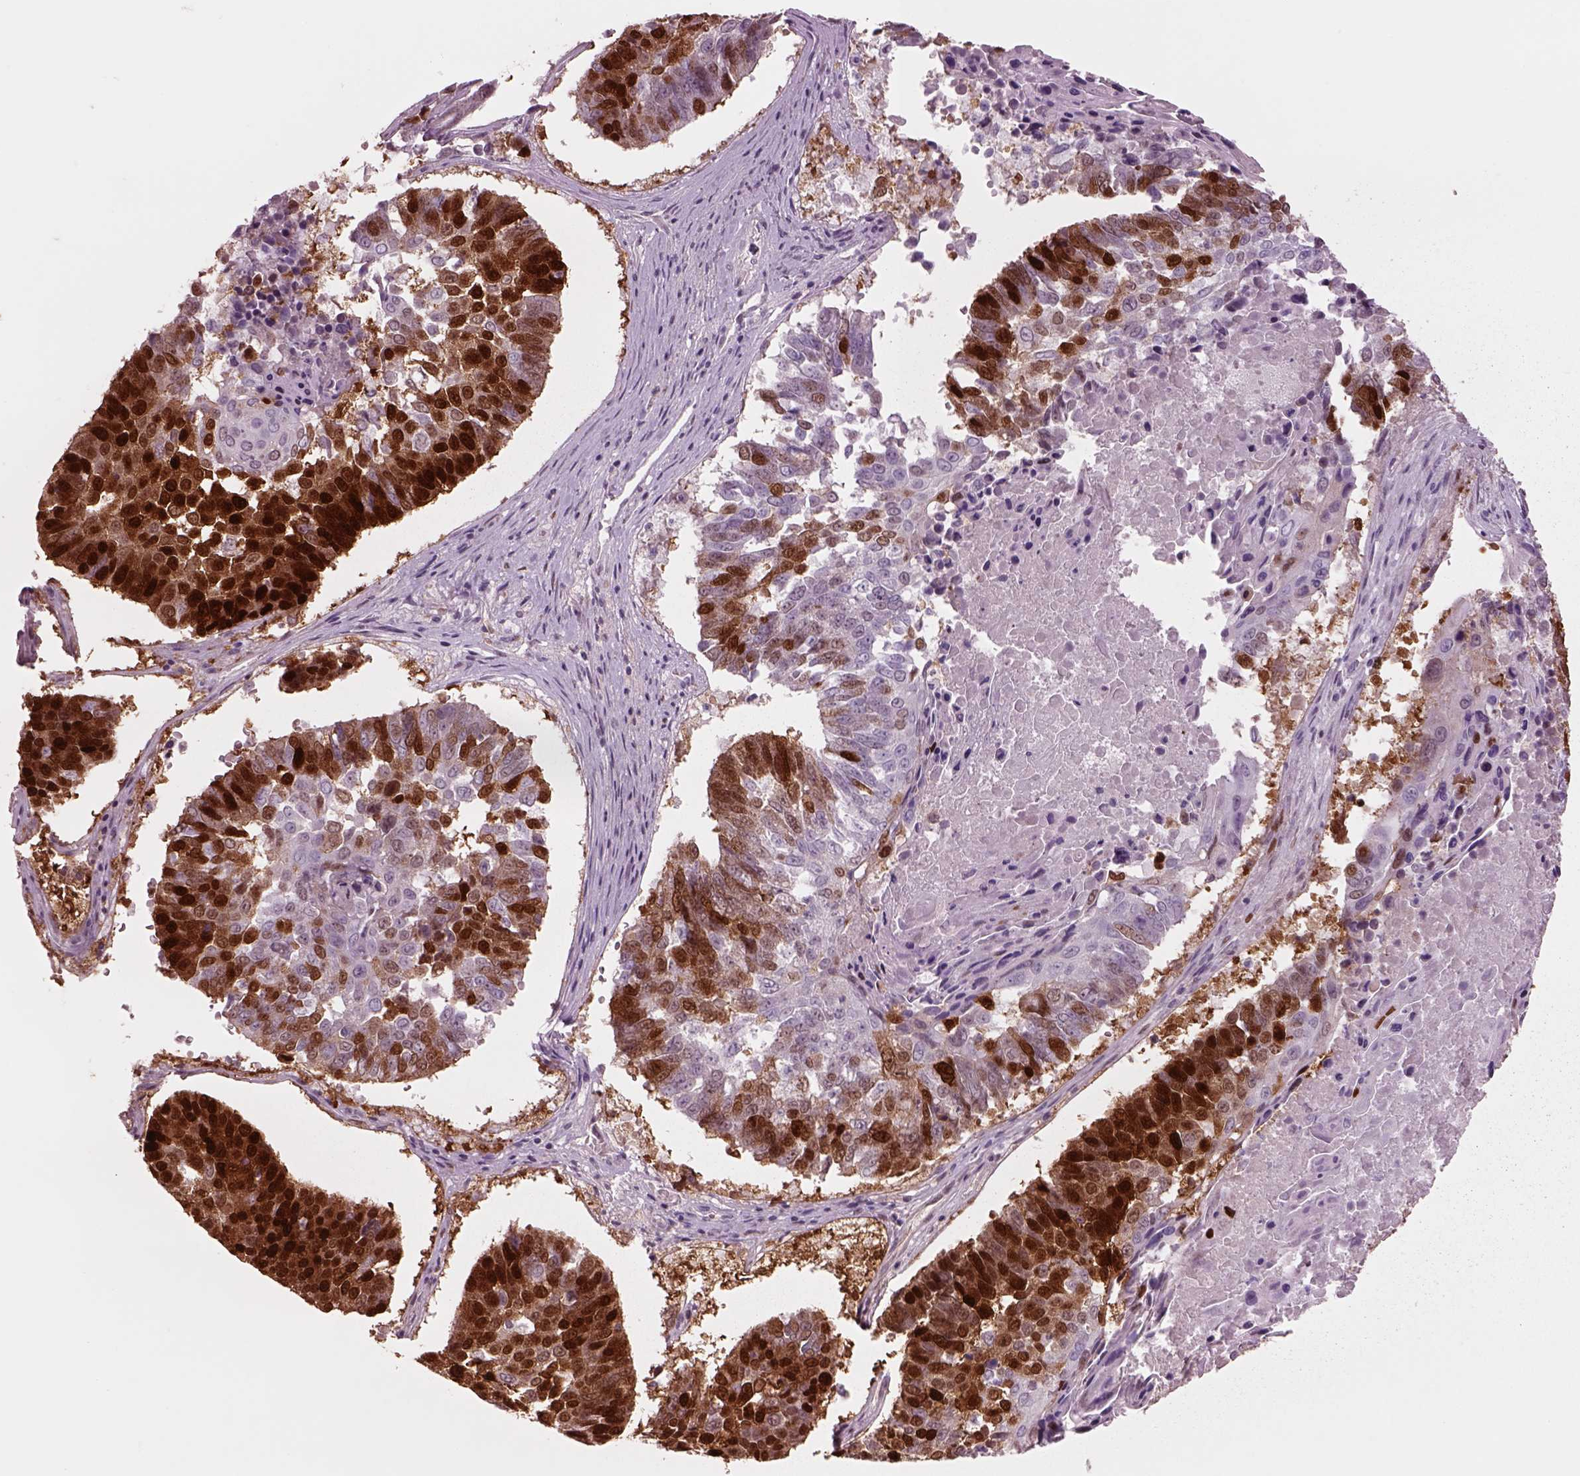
{"staining": {"intensity": "strong", "quantity": "25%-75%", "location": "cytoplasmic/membranous,nuclear"}, "tissue": "lung cancer", "cell_type": "Tumor cells", "image_type": "cancer", "snomed": [{"axis": "morphology", "description": "Squamous cell carcinoma, NOS"}, {"axis": "topography", "description": "Lung"}], "caption": "Immunohistochemical staining of lung cancer (squamous cell carcinoma) displays high levels of strong cytoplasmic/membranous and nuclear expression in approximately 25%-75% of tumor cells.", "gene": "SOX9", "patient": {"sex": "male", "age": 73}}